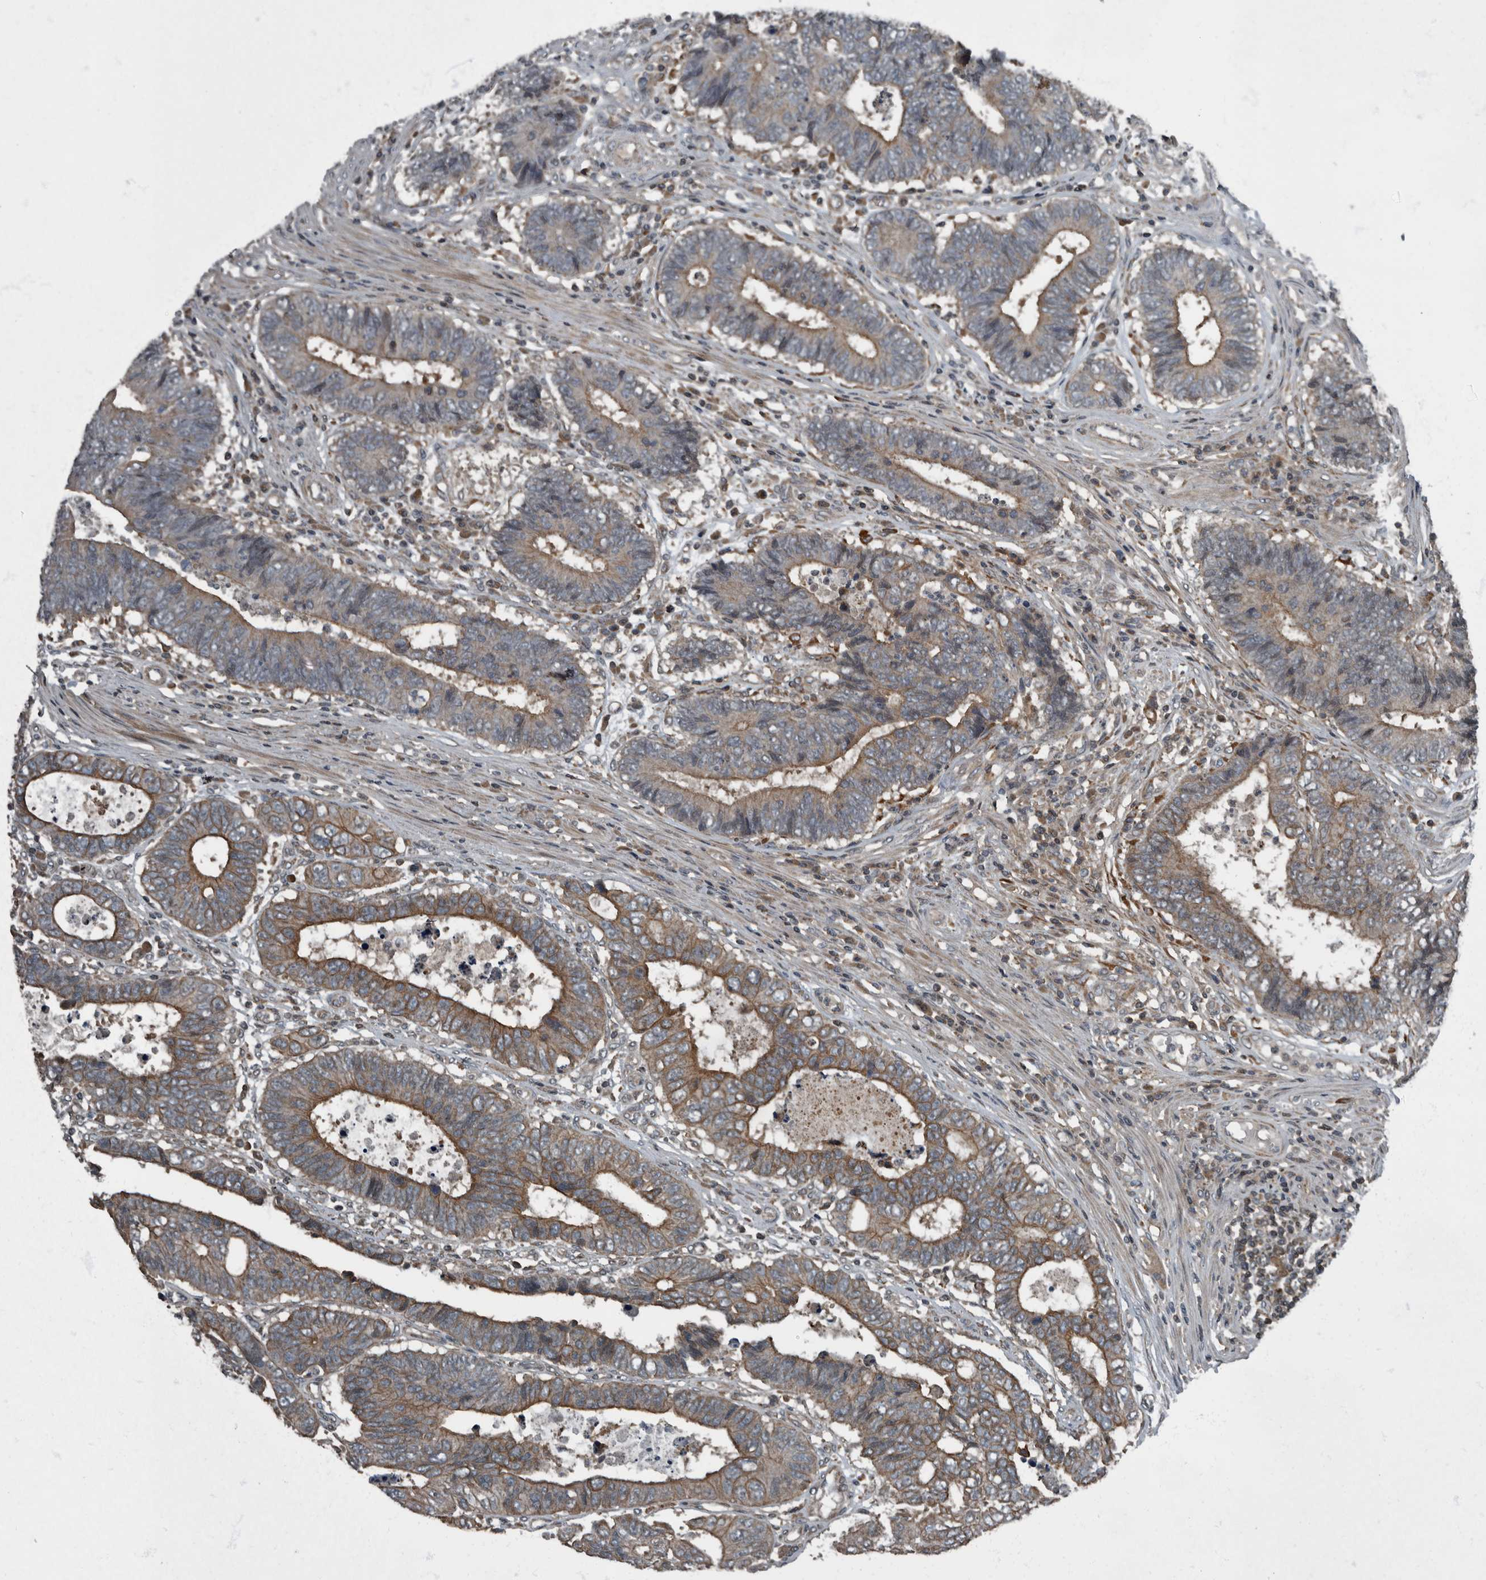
{"staining": {"intensity": "strong", "quantity": "25%-75%", "location": "cytoplasmic/membranous"}, "tissue": "colorectal cancer", "cell_type": "Tumor cells", "image_type": "cancer", "snomed": [{"axis": "morphology", "description": "Adenocarcinoma, NOS"}, {"axis": "topography", "description": "Rectum"}], "caption": "Colorectal cancer (adenocarcinoma) stained with DAB (3,3'-diaminobenzidine) immunohistochemistry demonstrates high levels of strong cytoplasmic/membranous positivity in about 25%-75% of tumor cells.", "gene": "RABGGTB", "patient": {"sex": "male", "age": 84}}